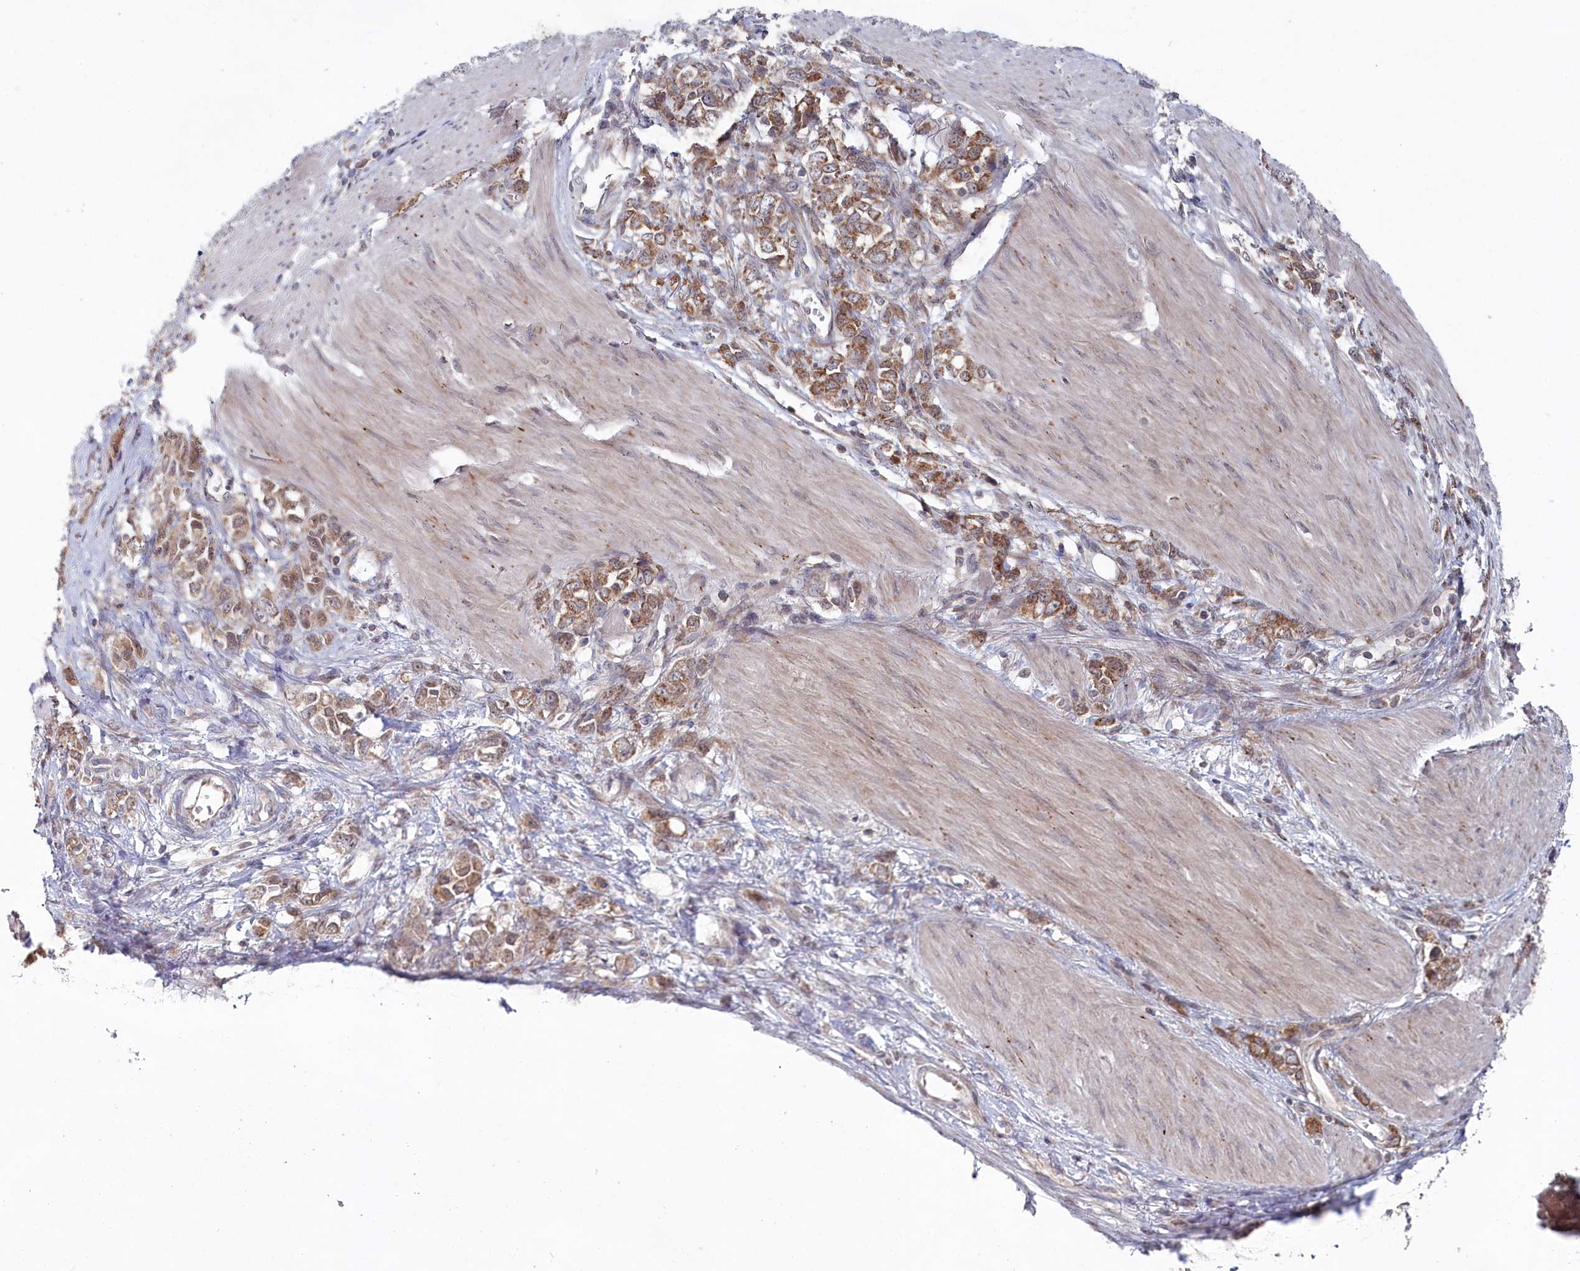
{"staining": {"intensity": "moderate", "quantity": ">75%", "location": "cytoplasmic/membranous"}, "tissue": "stomach cancer", "cell_type": "Tumor cells", "image_type": "cancer", "snomed": [{"axis": "morphology", "description": "Adenocarcinoma, NOS"}, {"axis": "topography", "description": "Stomach"}], "caption": "An immunohistochemistry image of tumor tissue is shown. Protein staining in brown highlights moderate cytoplasmic/membranous positivity in adenocarcinoma (stomach) within tumor cells.", "gene": "WAPL", "patient": {"sex": "female", "age": 76}}